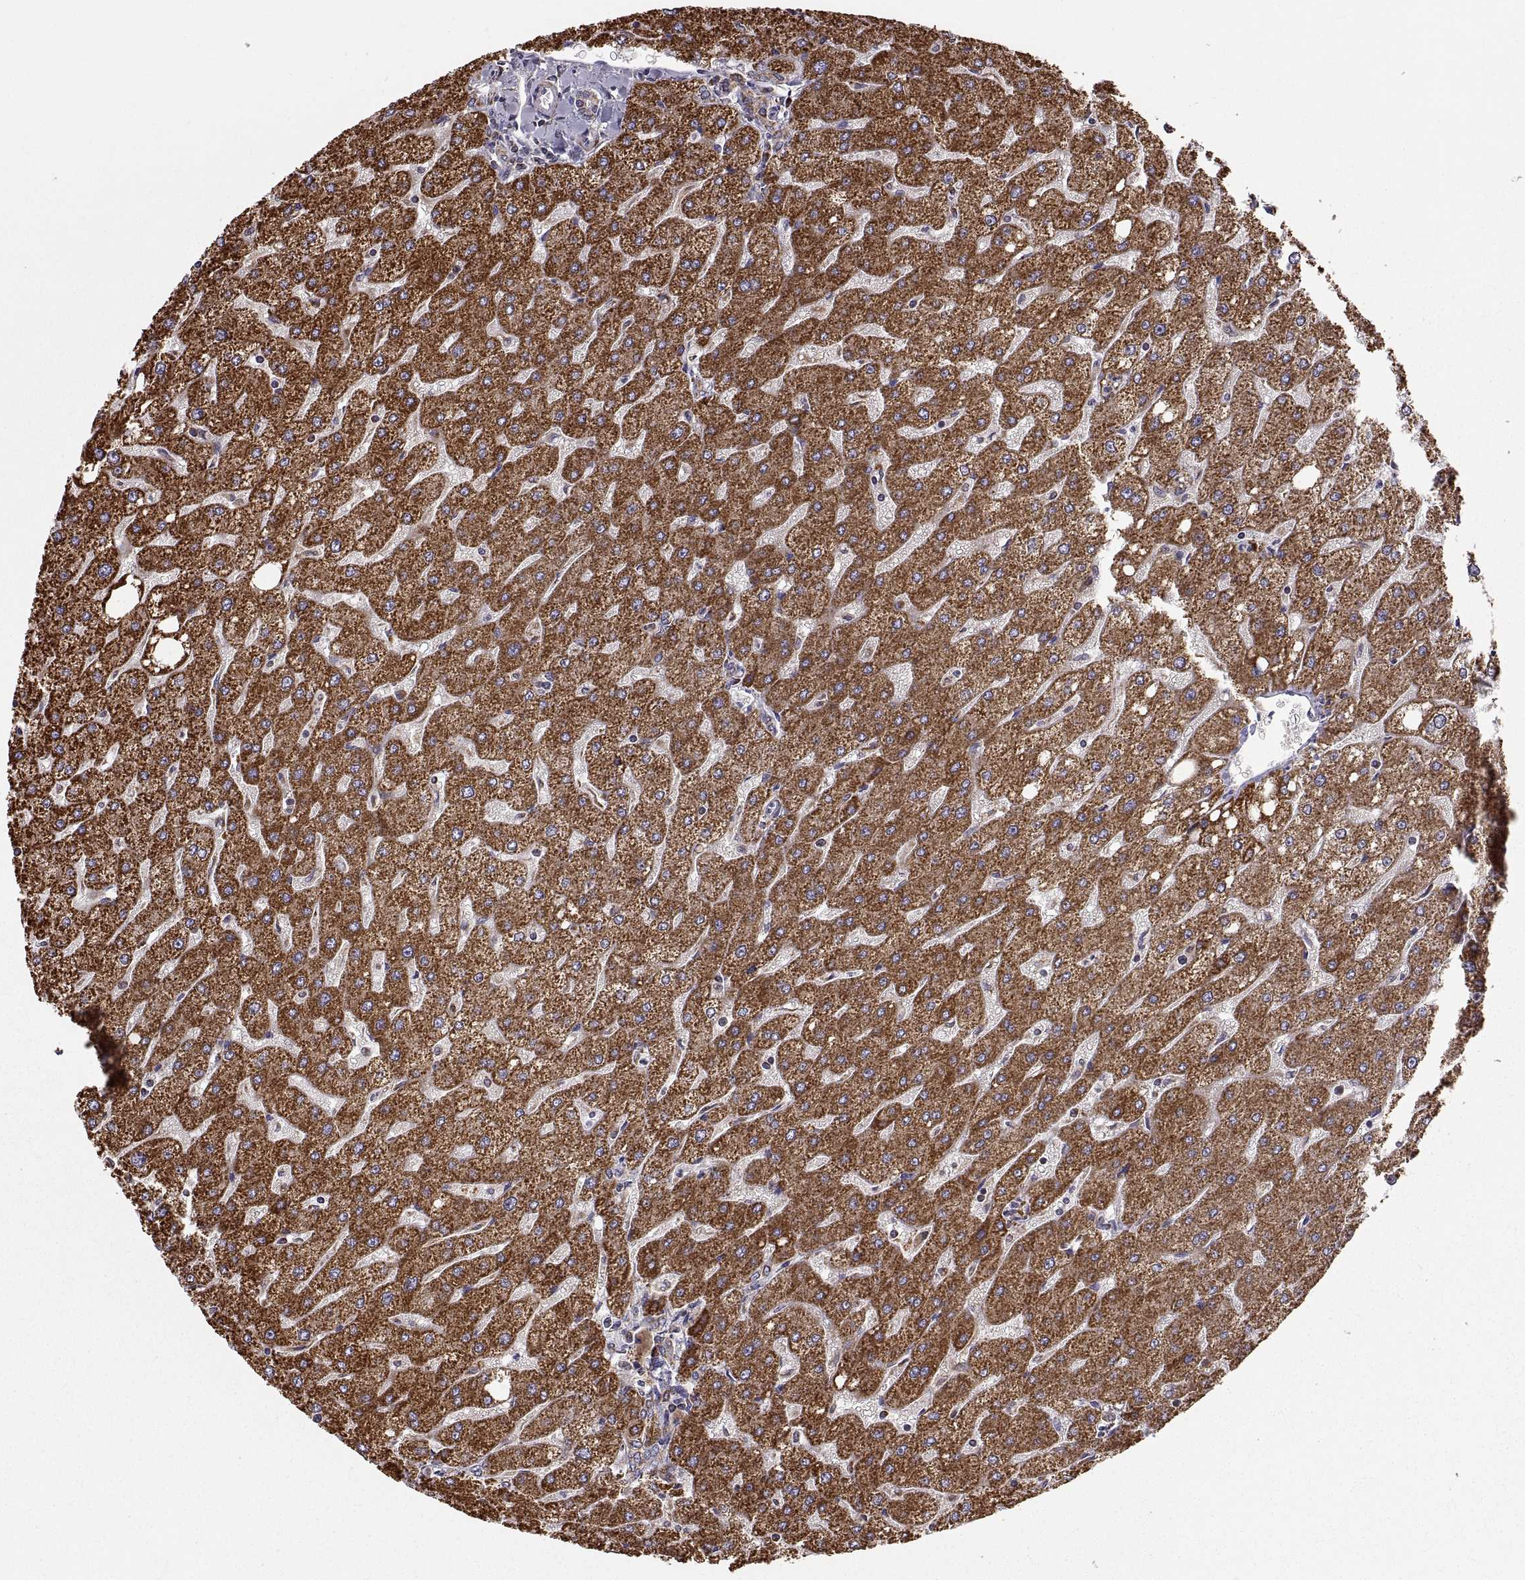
{"staining": {"intensity": "weak", "quantity": "25%-75%", "location": "cytoplasmic/membranous"}, "tissue": "liver", "cell_type": "Cholangiocytes", "image_type": "normal", "snomed": [{"axis": "morphology", "description": "Normal tissue, NOS"}, {"axis": "topography", "description": "Liver"}], "caption": "Brown immunohistochemical staining in unremarkable human liver shows weak cytoplasmic/membranous expression in approximately 25%-75% of cholangiocytes. The protein is stained brown, and the nuclei are stained in blue (DAB (3,3'-diaminobenzidine) IHC with brightfield microscopy, high magnification).", "gene": "ARSD", "patient": {"sex": "male", "age": 67}}